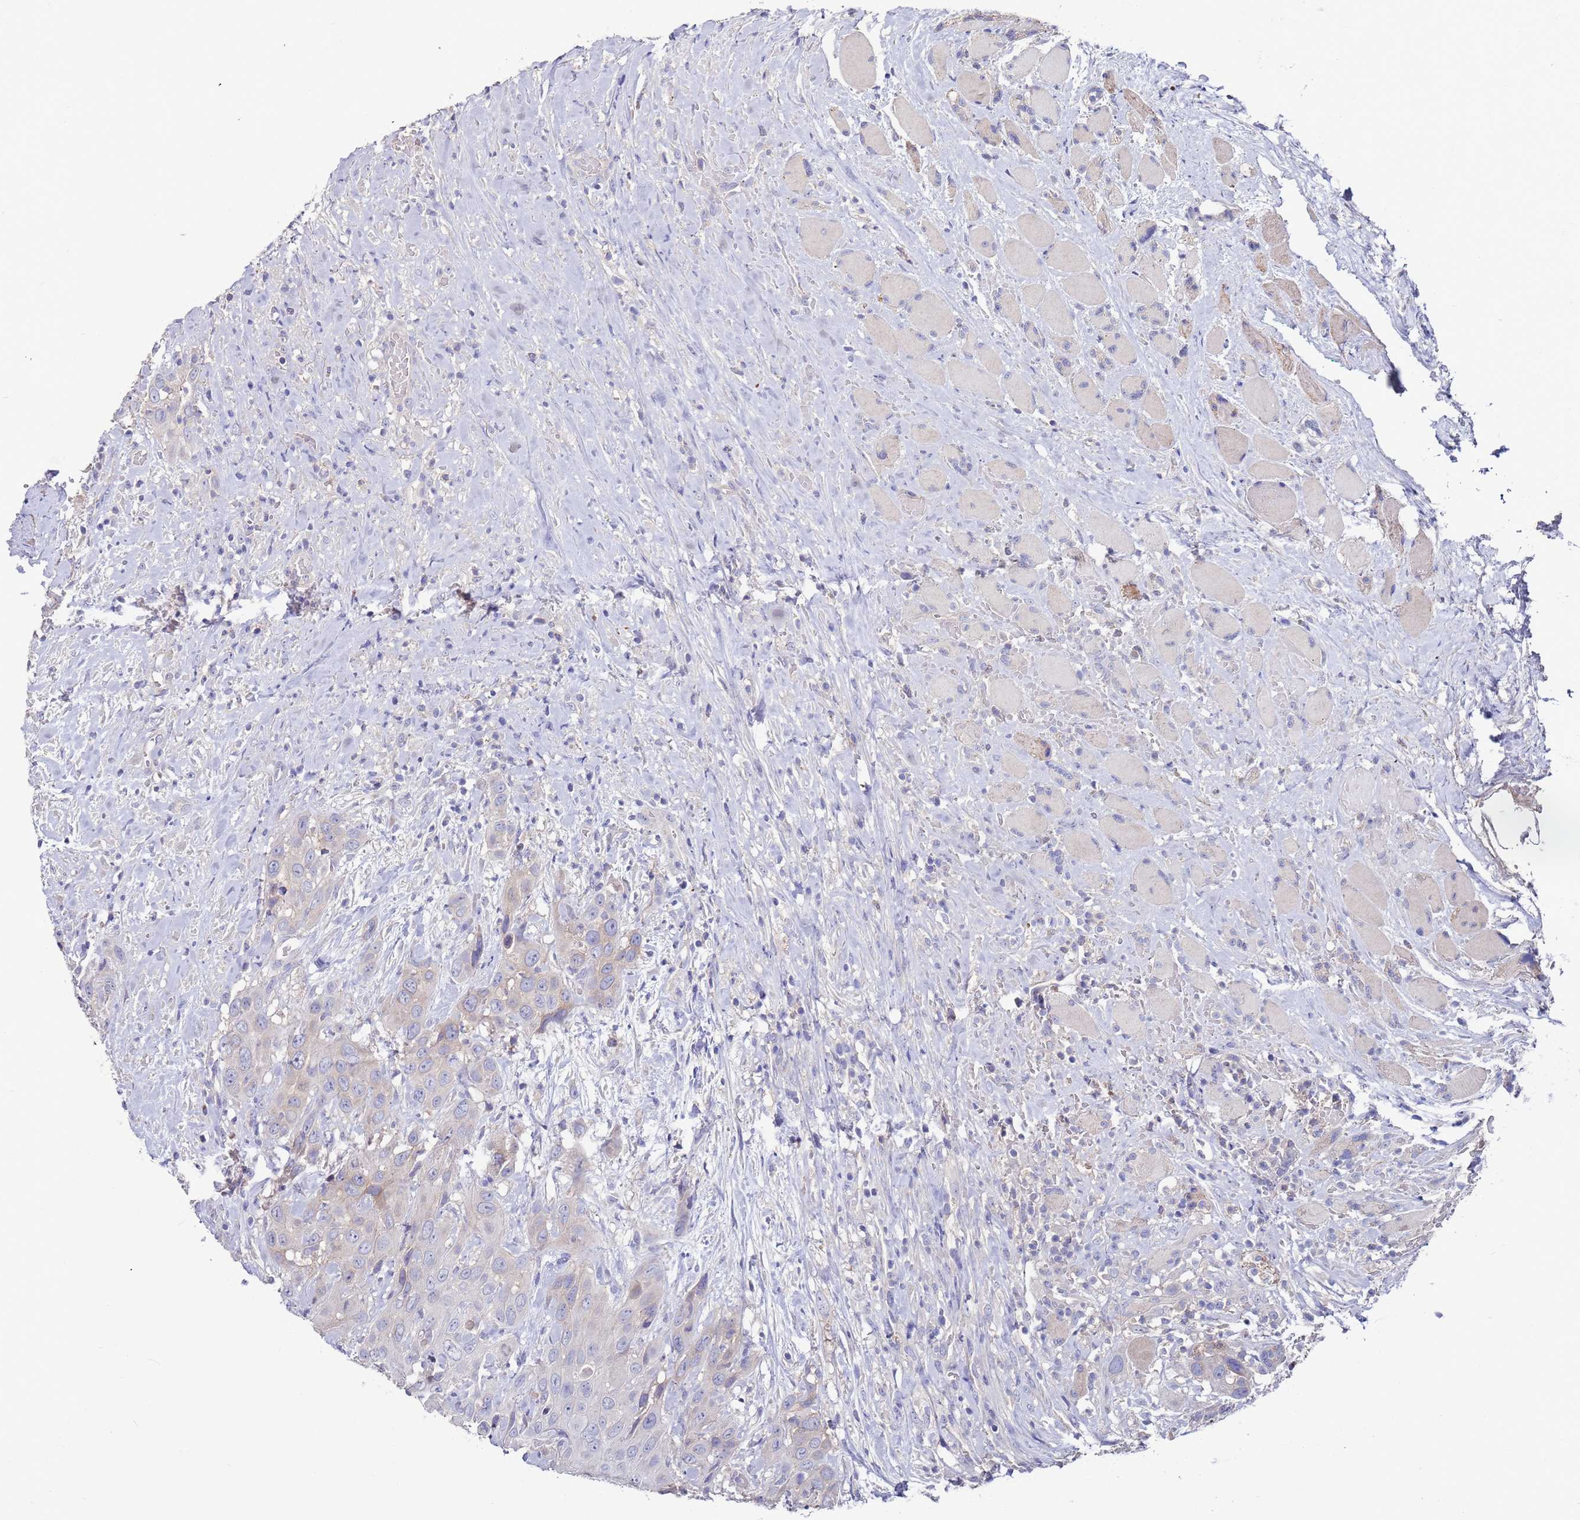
{"staining": {"intensity": "weak", "quantity": "<25%", "location": "cytoplasmic/membranous"}, "tissue": "head and neck cancer", "cell_type": "Tumor cells", "image_type": "cancer", "snomed": [{"axis": "morphology", "description": "Squamous cell carcinoma, NOS"}, {"axis": "topography", "description": "Head-Neck"}], "caption": "The photomicrograph displays no significant staining in tumor cells of squamous cell carcinoma (head and neck).", "gene": "KRTCAP3", "patient": {"sex": "male", "age": 81}}